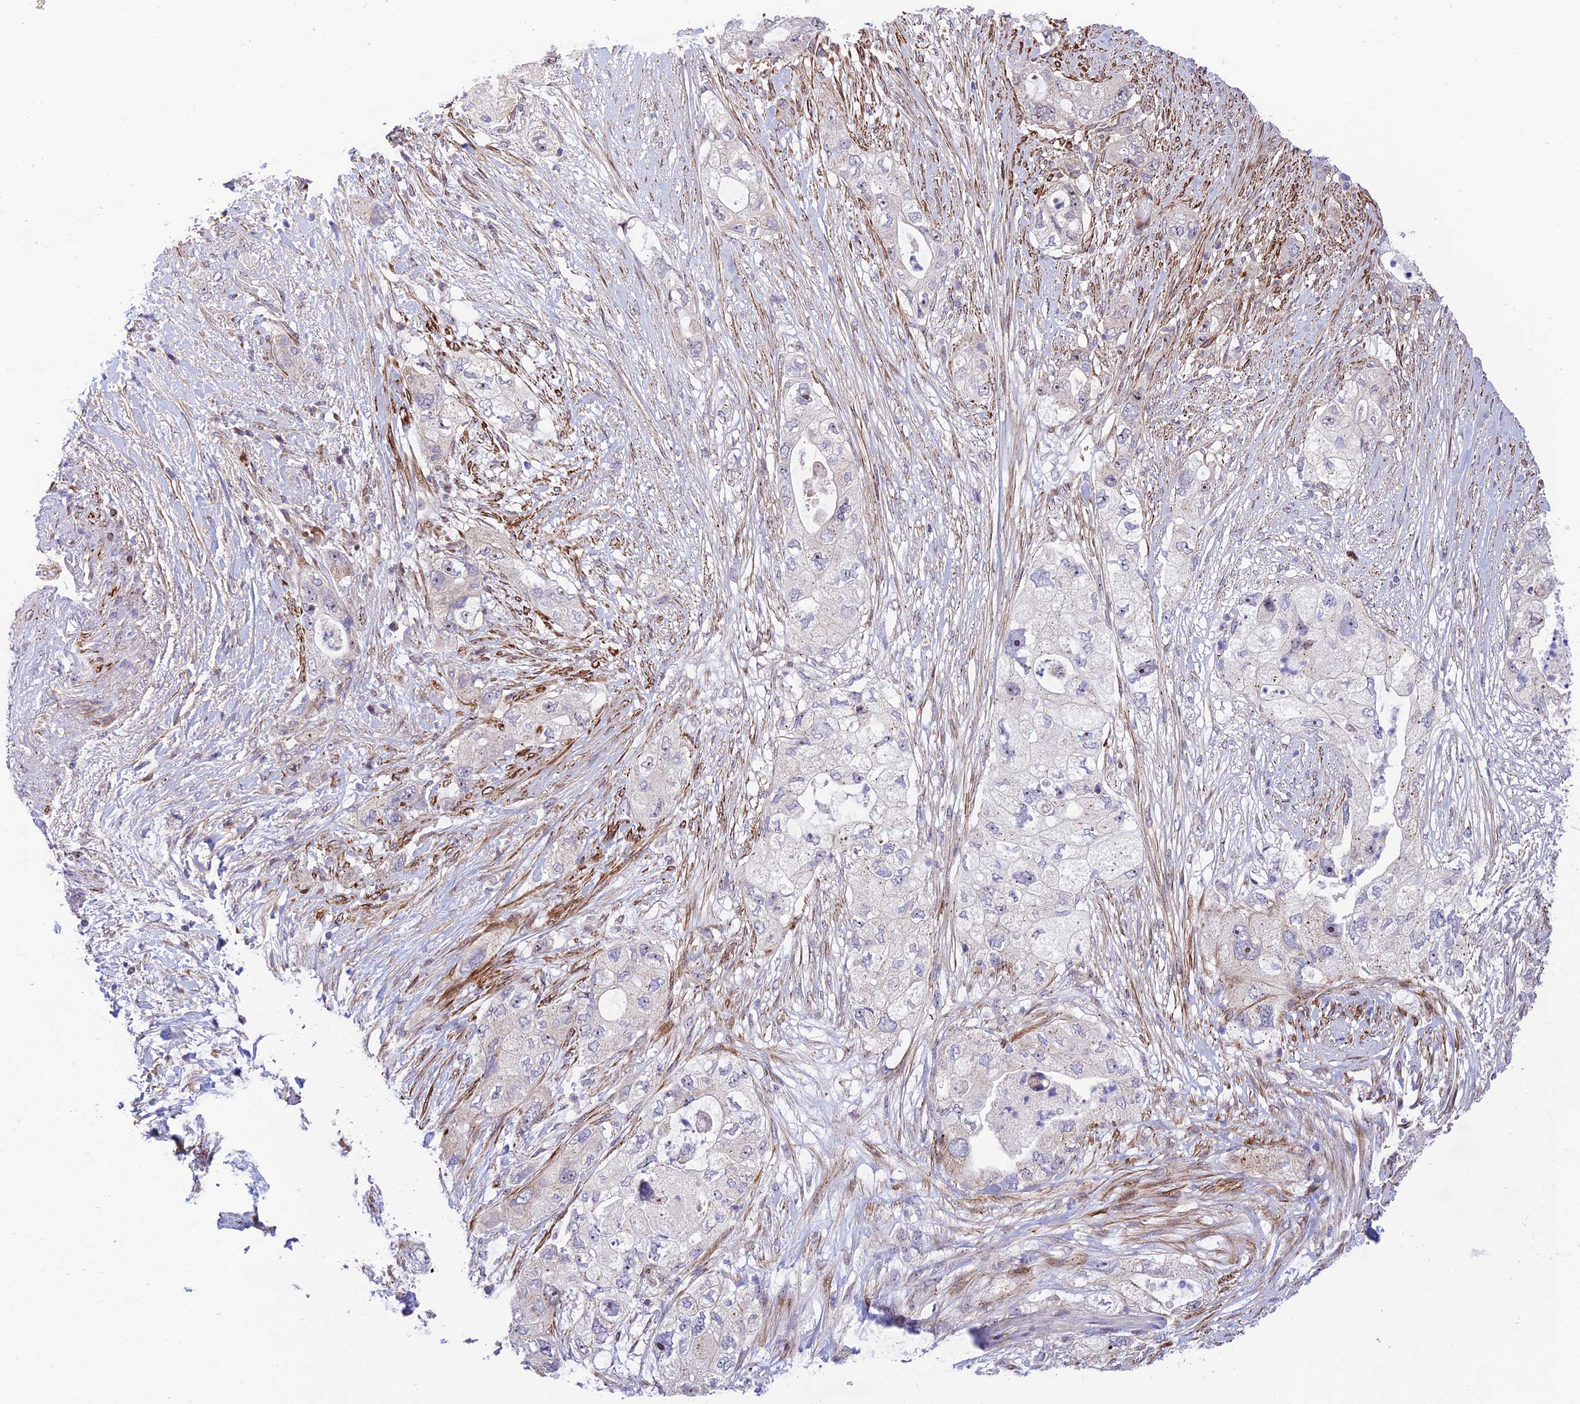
{"staining": {"intensity": "negative", "quantity": "none", "location": "none"}, "tissue": "pancreatic cancer", "cell_type": "Tumor cells", "image_type": "cancer", "snomed": [{"axis": "morphology", "description": "Adenocarcinoma, NOS"}, {"axis": "topography", "description": "Pancreas"}], "caption": "An image of pancreatic adenocarcinoma stained for a protein displays no brown staining in tumor cells.", "gene": "KBTBD7", "patient": {"sex": "female", "age": 73}}